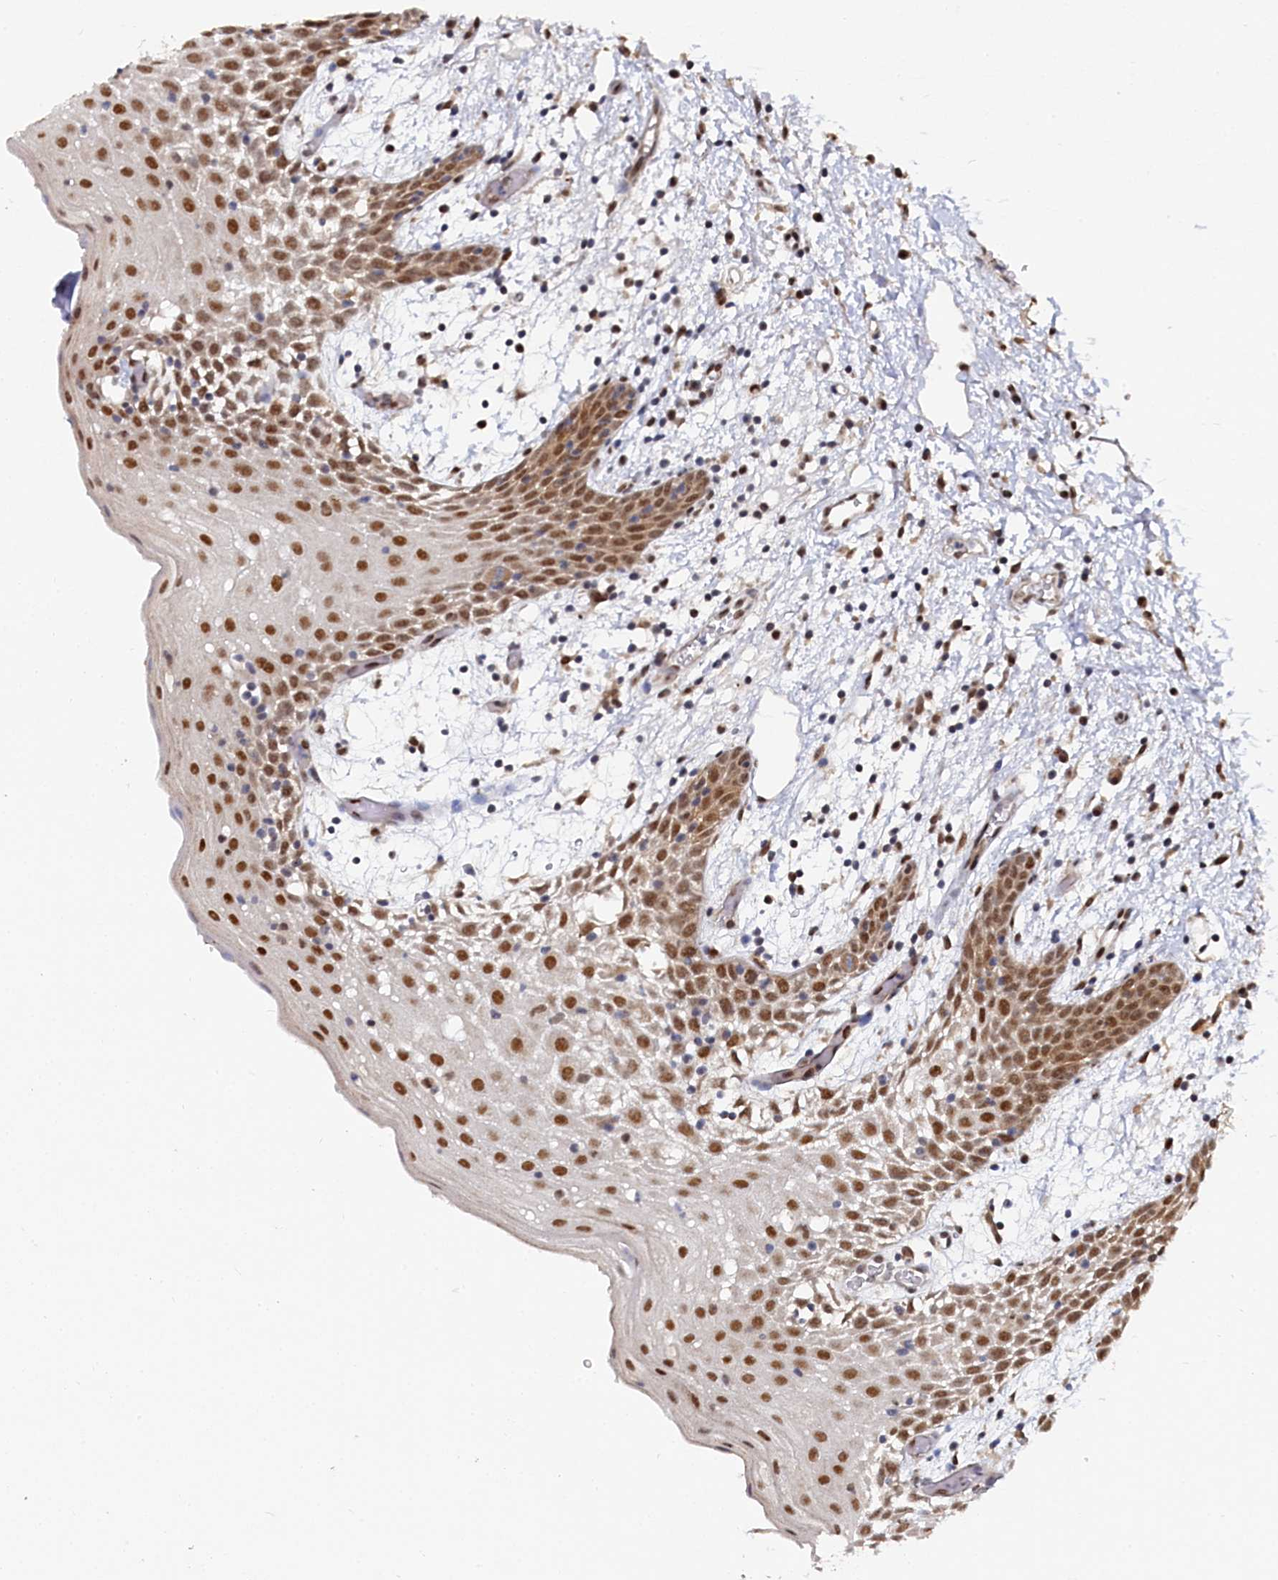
{"staining": {"intensity": "strong", "quantity": ">75%", "location": "nuclear"}, "tissue": "oral mucosa", "cell_type": "Squamous epithelial cells", "image_type": "normal", "snomed": [{"axis": "morphology", "description": "Normal tissue, NOS"}, {"axis": "topography", "description": "Skeletal muscle"}, {"axis": "topography", "description": "Oral tissue"}, {"axis": "topography", "description": "Salivary gland"}, {"axis": "topography", "description": "Peripheral nerve tissue"}], "caption": "This is an image of IHC staining of normal oral mucosa, which shows strong staining in the nuclear of squamous epithelial cells.", "gene": "BUB3", "patient": {"sex": "male", "age": 54}}